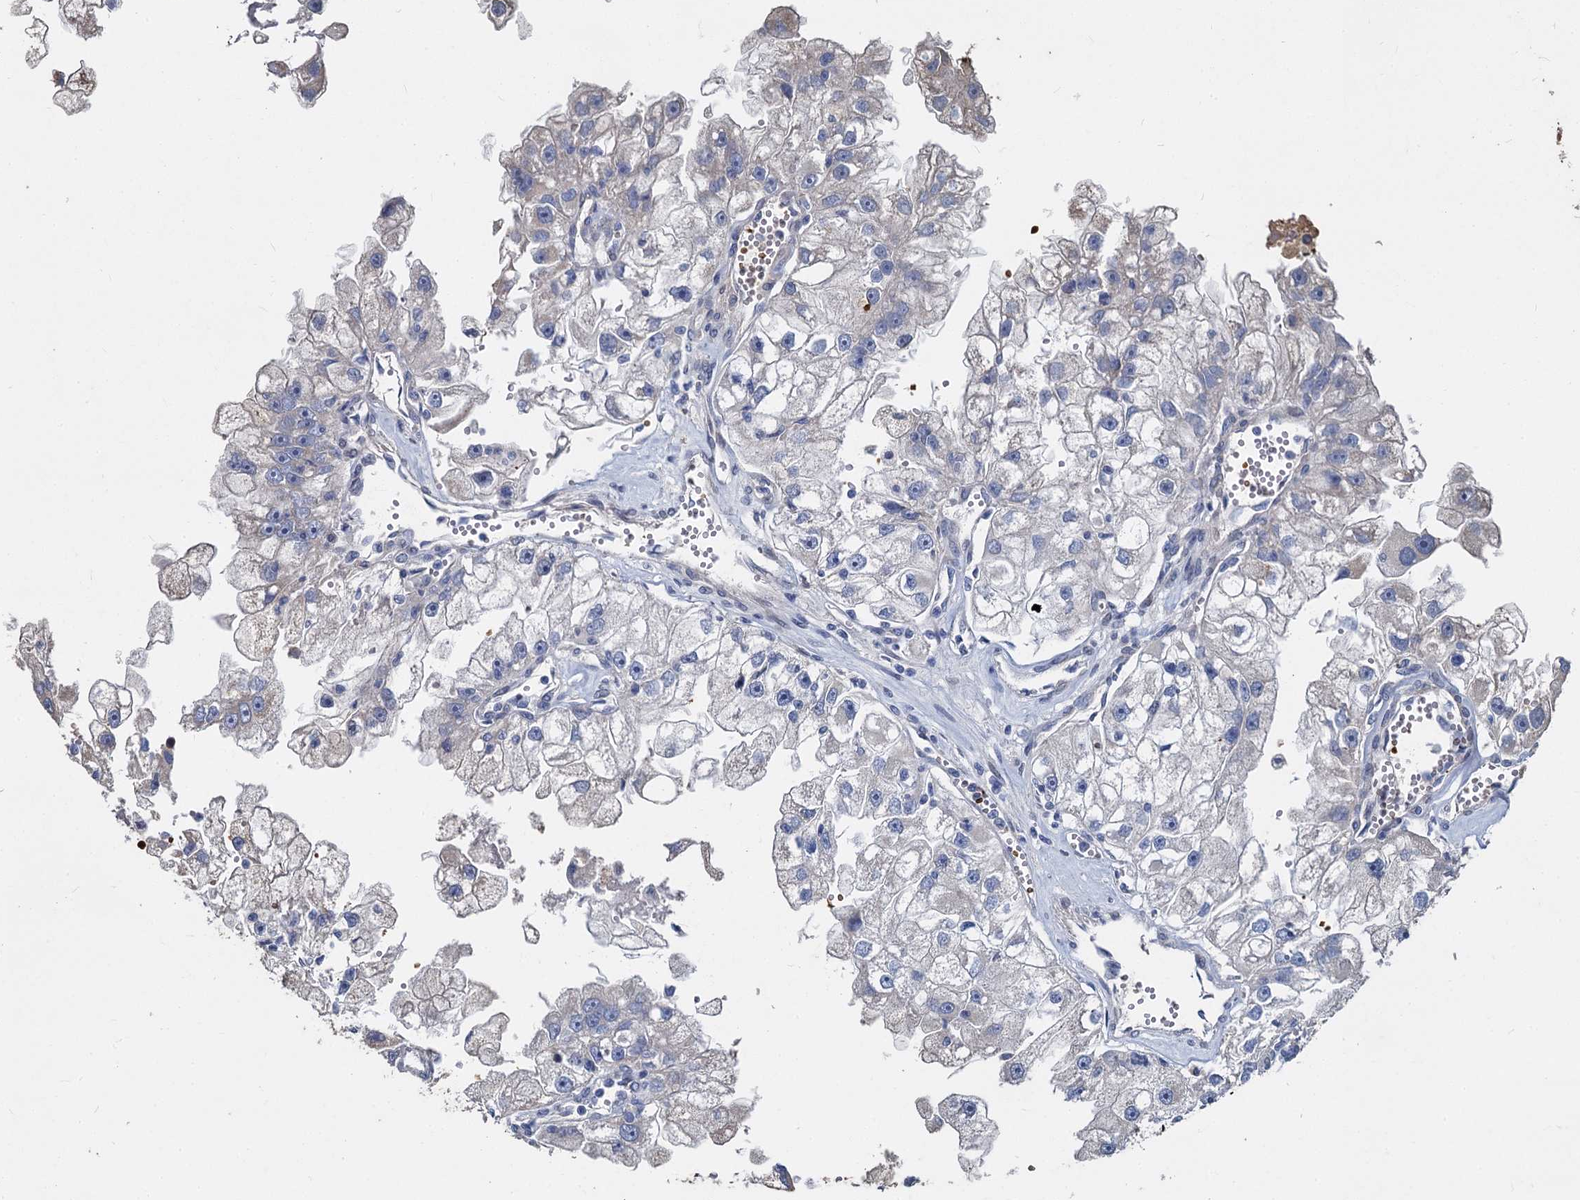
{"staining": {"intensity": "negative", "quantity": "none", "location": "none"}, "tissue": "renal cancer", "cell_type": "Tumor cells", "image_type": "cancer", "snomed": [{"axis": "morphology", "description": "Adenocarcinoma, NOS"}, {"axis": "topography", "description": "Kidney"}], "caption": "A photomicrograph of human adenocarcinoma (renal) is negative for staining in tumor cells. (Stains: DAB (3,3'-diaminobenzidine) immunohistochemistry with hematoxylin counter stain, Microscopy: brightfield microscopy at high magnification).", "gene": "TCTN2", "patient": {"sex": "male", "age": 63}}